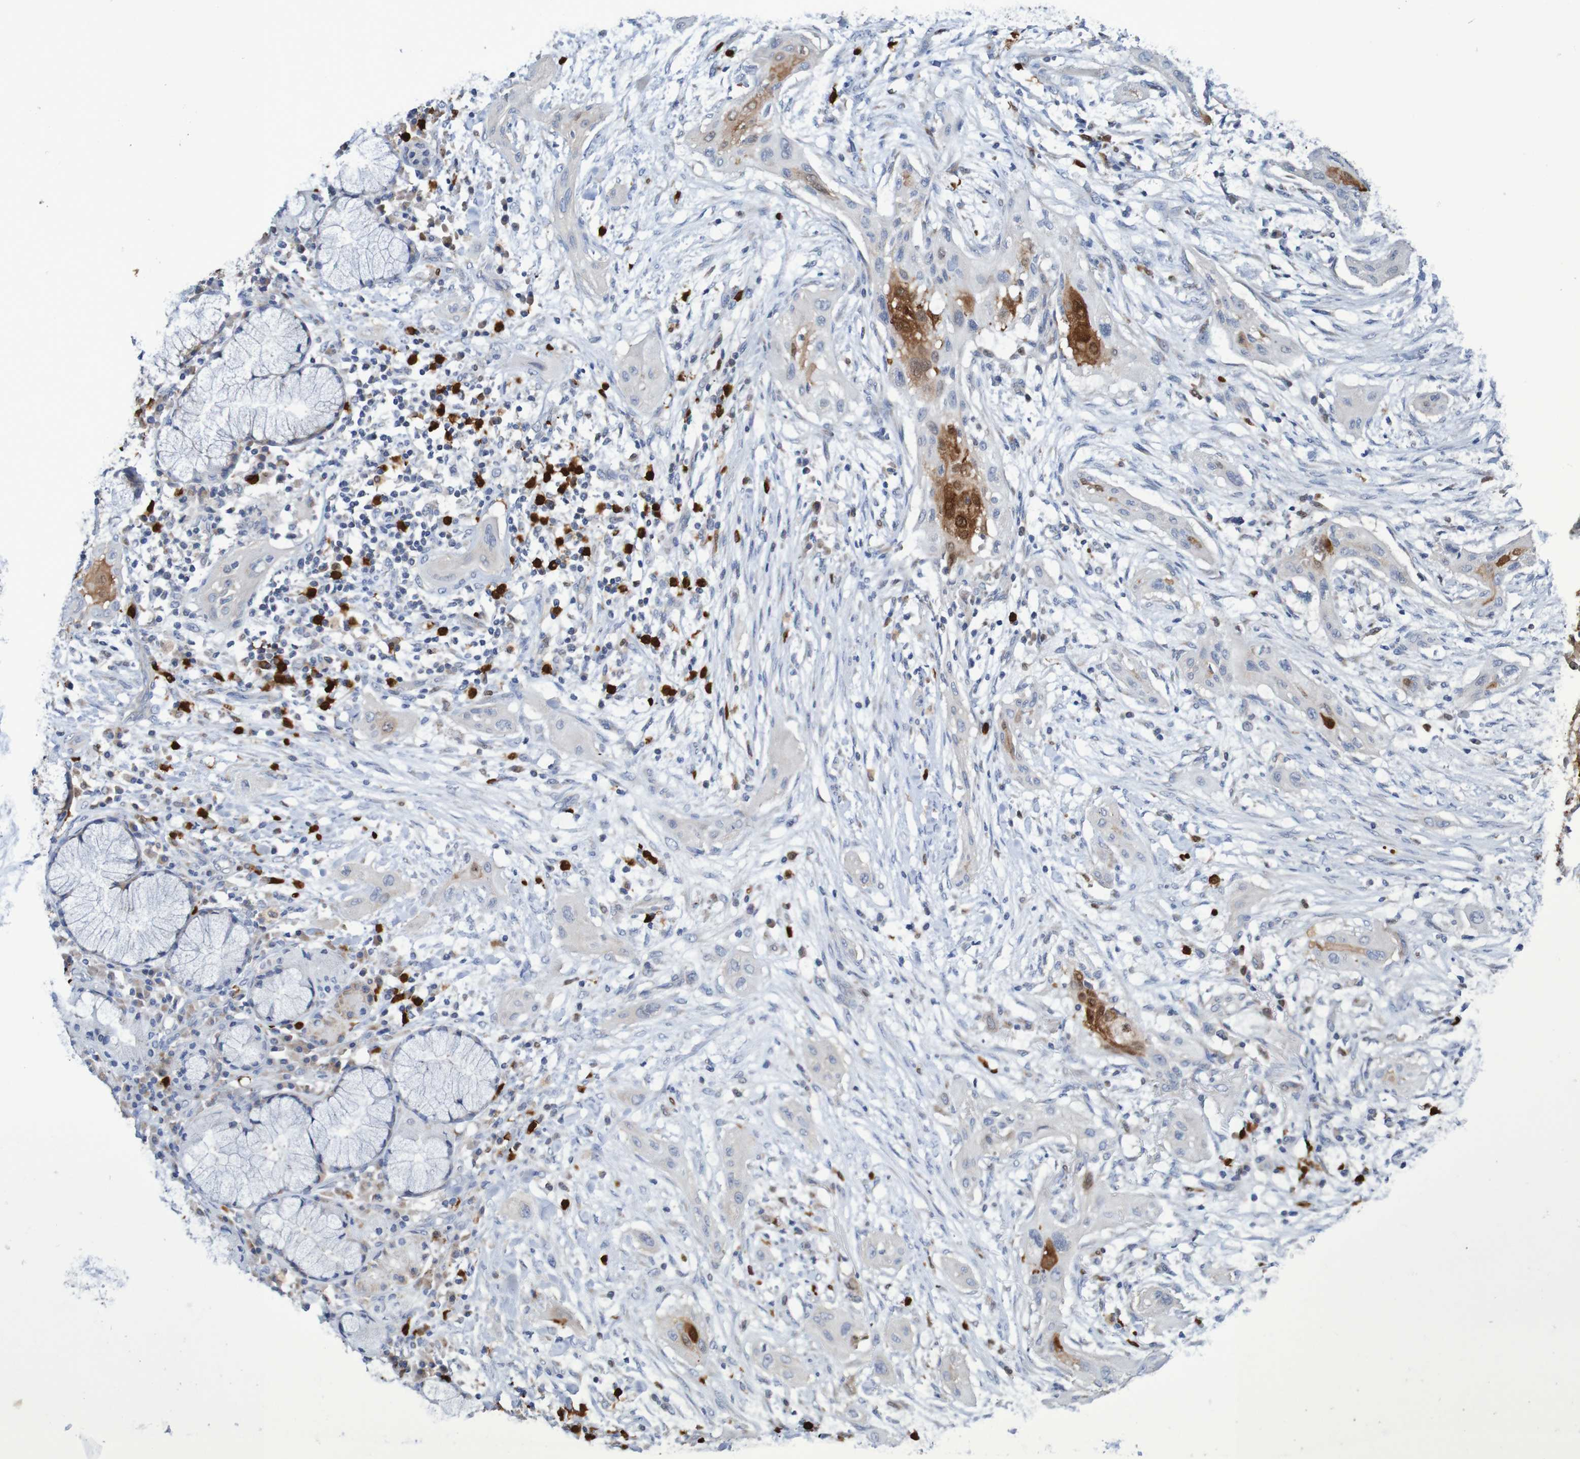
{"staining": {"intensity": "strong", "quantity": "<25%", "location": "cytoplasmic/membranous,nuclear"}, "tissue": "lung cancer", "cell_type": "Tumor cells", "image_type": "cancer", "snomed": [{"axis": "morphology", "description": "Squamous cell carcinoma, NOS"}, {"axis": "topography", "description": "Lung"}], "caption": "Protein expression analysis of human lung squamous cell carcinoma reveals strong cytoplasmic/membranous and nuclear expression in about <25% of tumor cells. Using DAB (brown) and hematoxylin (blue) stains, captured at high magnification using brightfield microscopy.", "gene": "PARP4", "patient": {"sex": "female", "age": 47}}